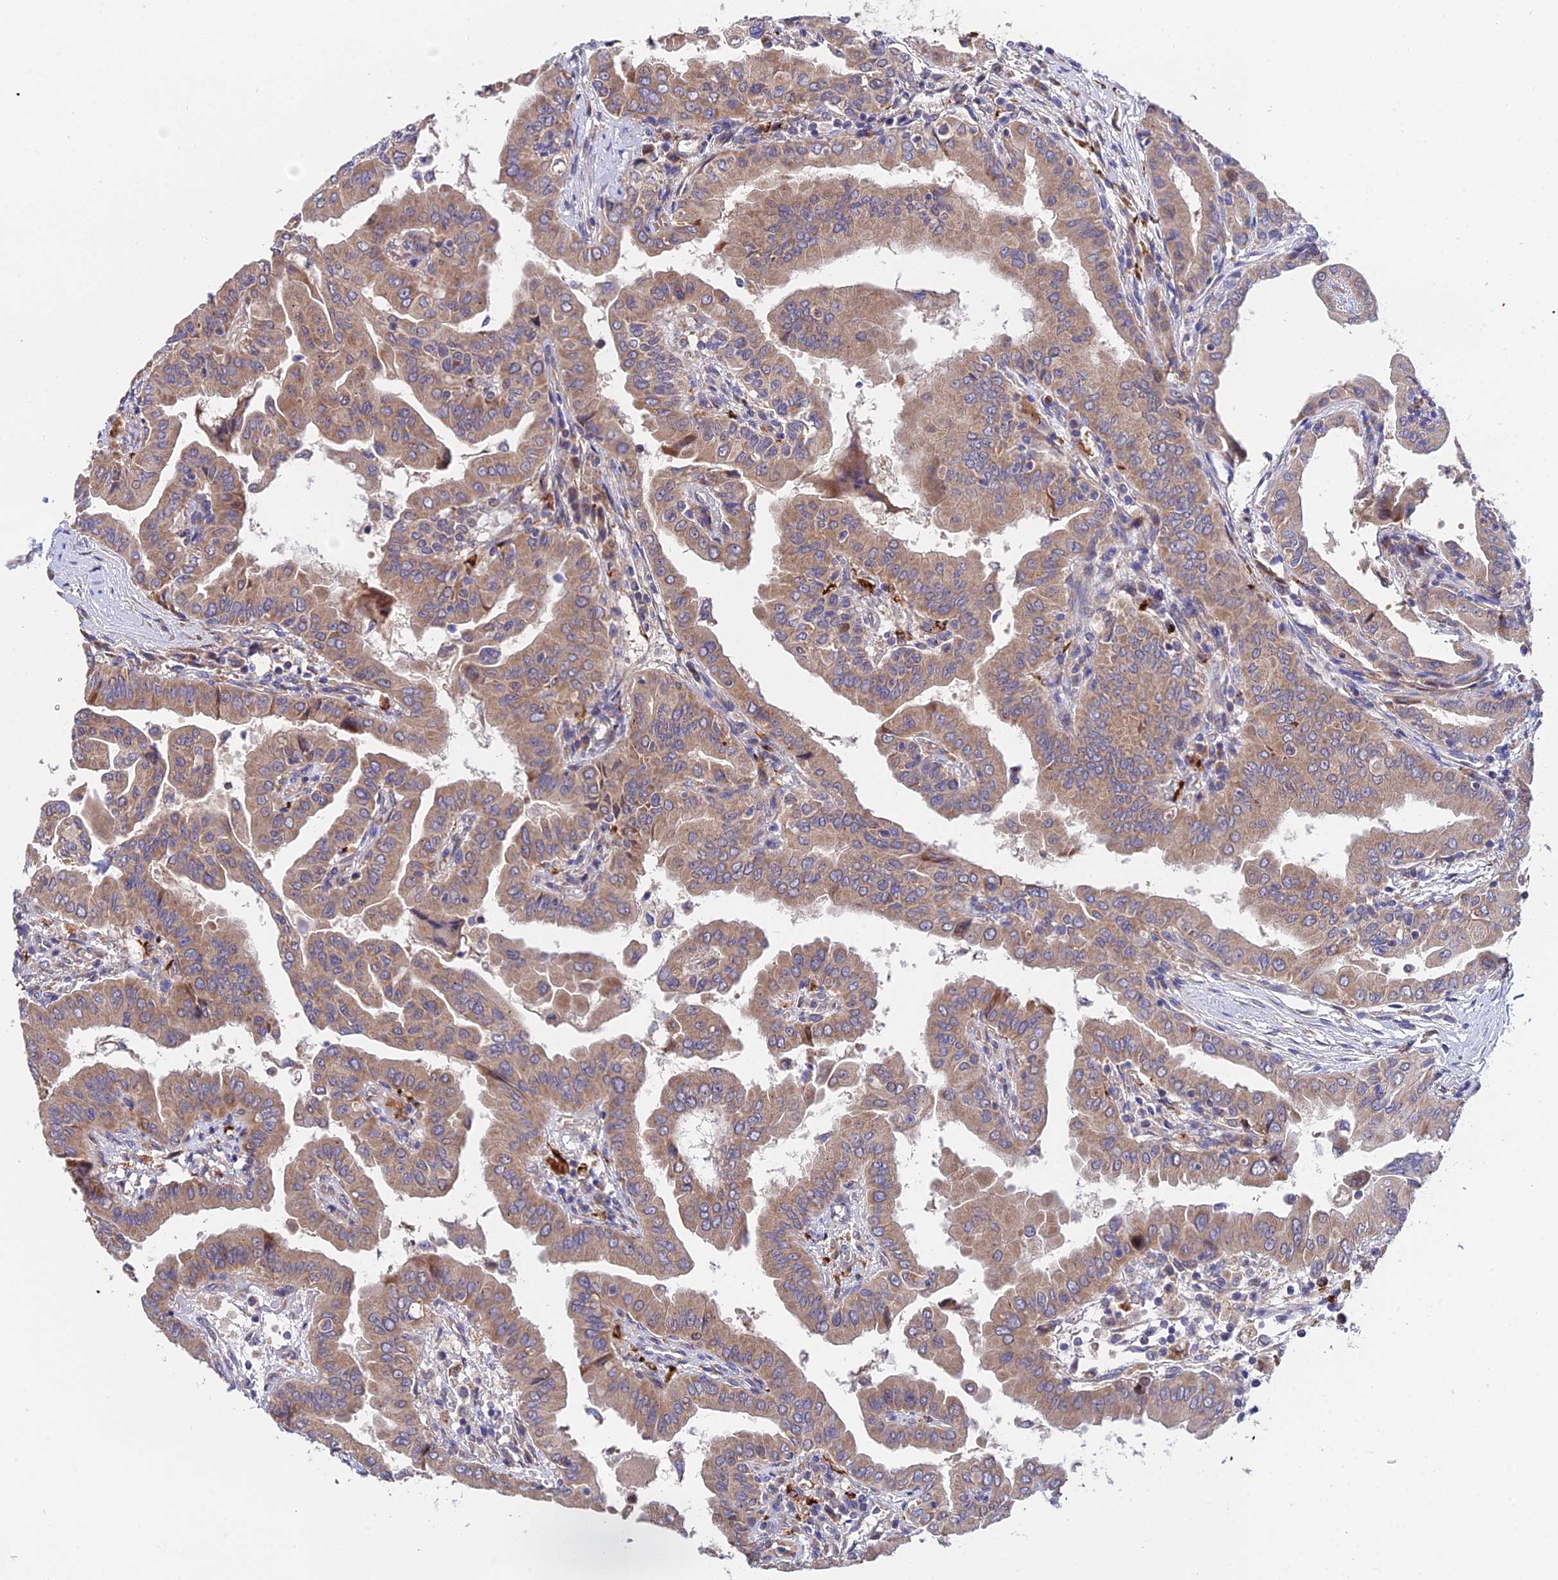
{"staining": {"intensity": "moderate", "quantity": ">75%", "location": "cytoplasmic/membranous"}, "tissue": "thyroid cancer", "cell_type": "Tumor cells", "image_type": "cancer", "snomed": [{"axis": "morphology", "description": "Papillary adenocarcinoma, NOS"}, {"axis": "topography", "description": "Thyroid gland"}], "caption": "Protein staining of thyroid cancer (papillary adenocarcinoma) tissue reveals moderate cytoplasmic/membranous expression in about >75% of tumor cells.", "gene": "CDC37L1", "patient": {"sex": "male", "age": 33}}